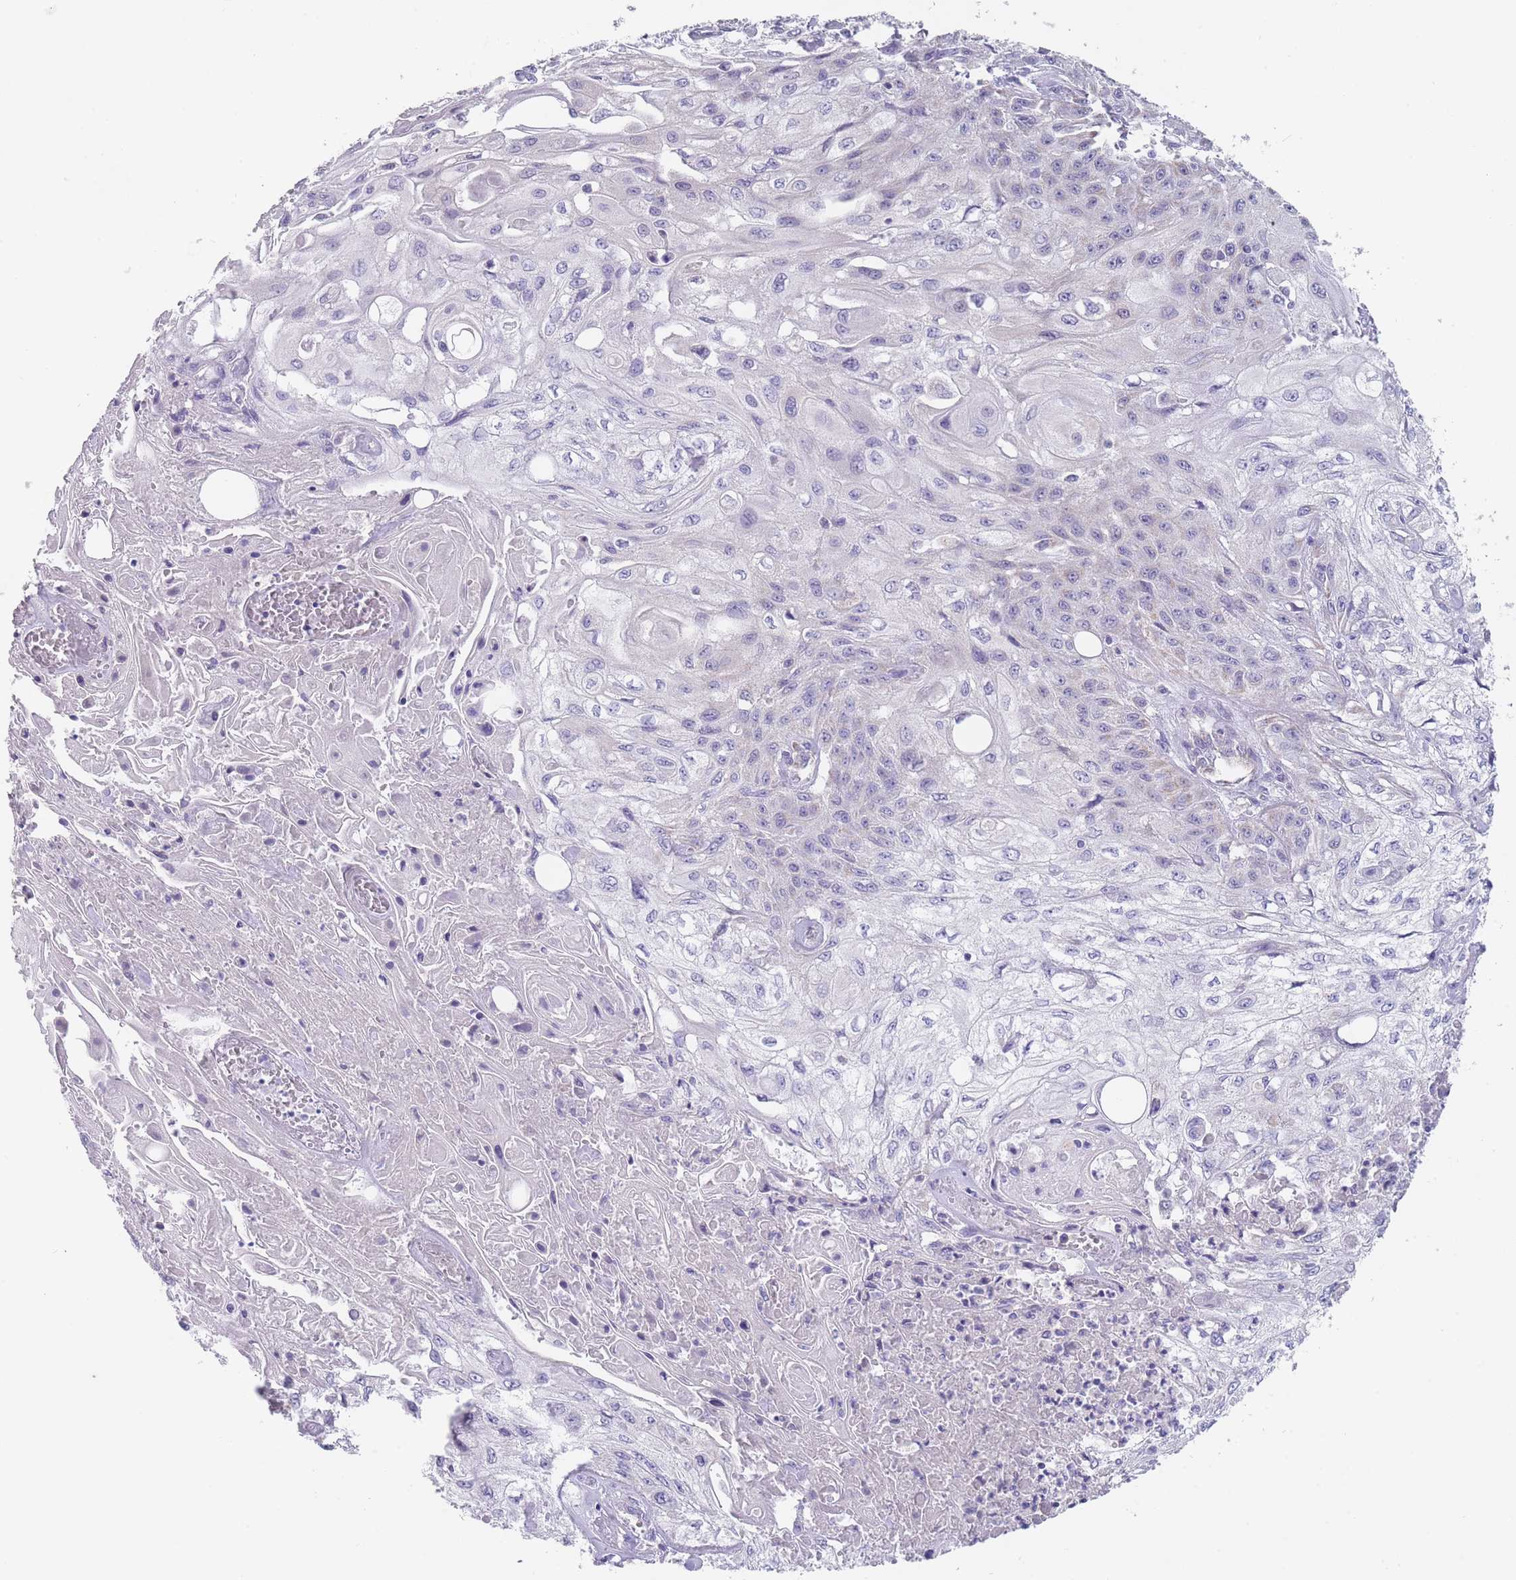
{"staining": {"intensity": "weak", "quantity": "<25%", "location": "cytoplasmic/membranous"}, "tissue": "skin cancer", "cell_type": "Tumor cells", "image_type": "cancer", "snomed": [{"axis": "morphology", "description": "Squamous cell carcinoma, NOS"}, {"axis": "morphology", "description": "Squamous cell carcinoma, metastatic, NOS"}, {"axis": "topography", "description": "Skin"}, {"axis": "topography", "description": "Lymph node"}], "caption": "IHC of skin cancer (metastatic squamous cell carcinoma) reveals no staining in tumor cells.", "gene": "MRPS14", "patient": {"sex": "male", "age": 75}}